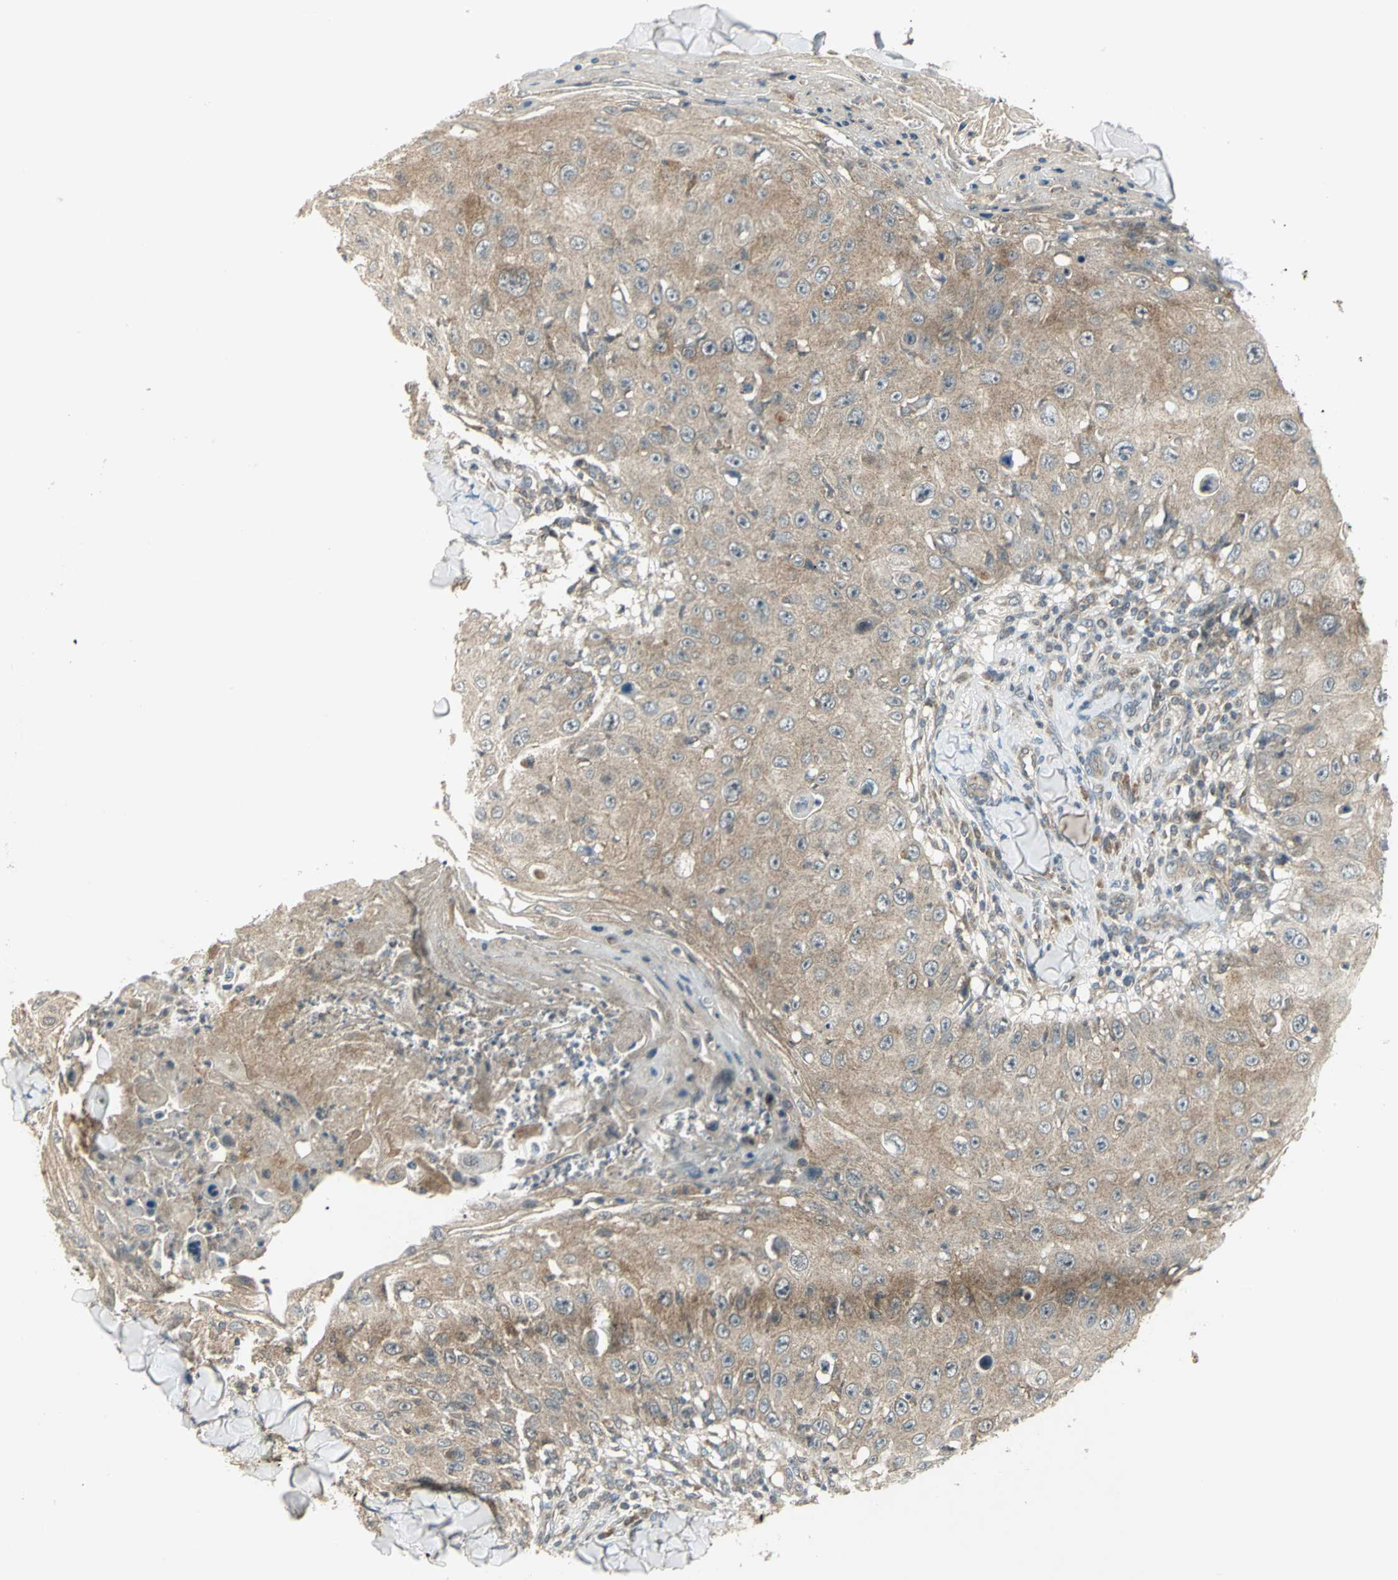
{"staining": {"intensity": "moderate", "quantity": ">75%", "location": "cytoplasmic/membranous"}, "tissue": "skin cancer", "cell_type": "Tumor cells", "image_type": "cancer", "snomed": [{"axis": "morphology", "description": "Squamous cell carcinoma, NOS"}, {"axis": "topography", "description": "Skin"}], "caption": "Skin cancer (squamous cell carcinoma) tissue reveals moderate cytoplasmic/membranous staining in approximately >75% of tumor cells, visualized by immunohistochemistry.", "gene": "MAPK8IP3", "patient": {"sex": "male", "age": 86}}